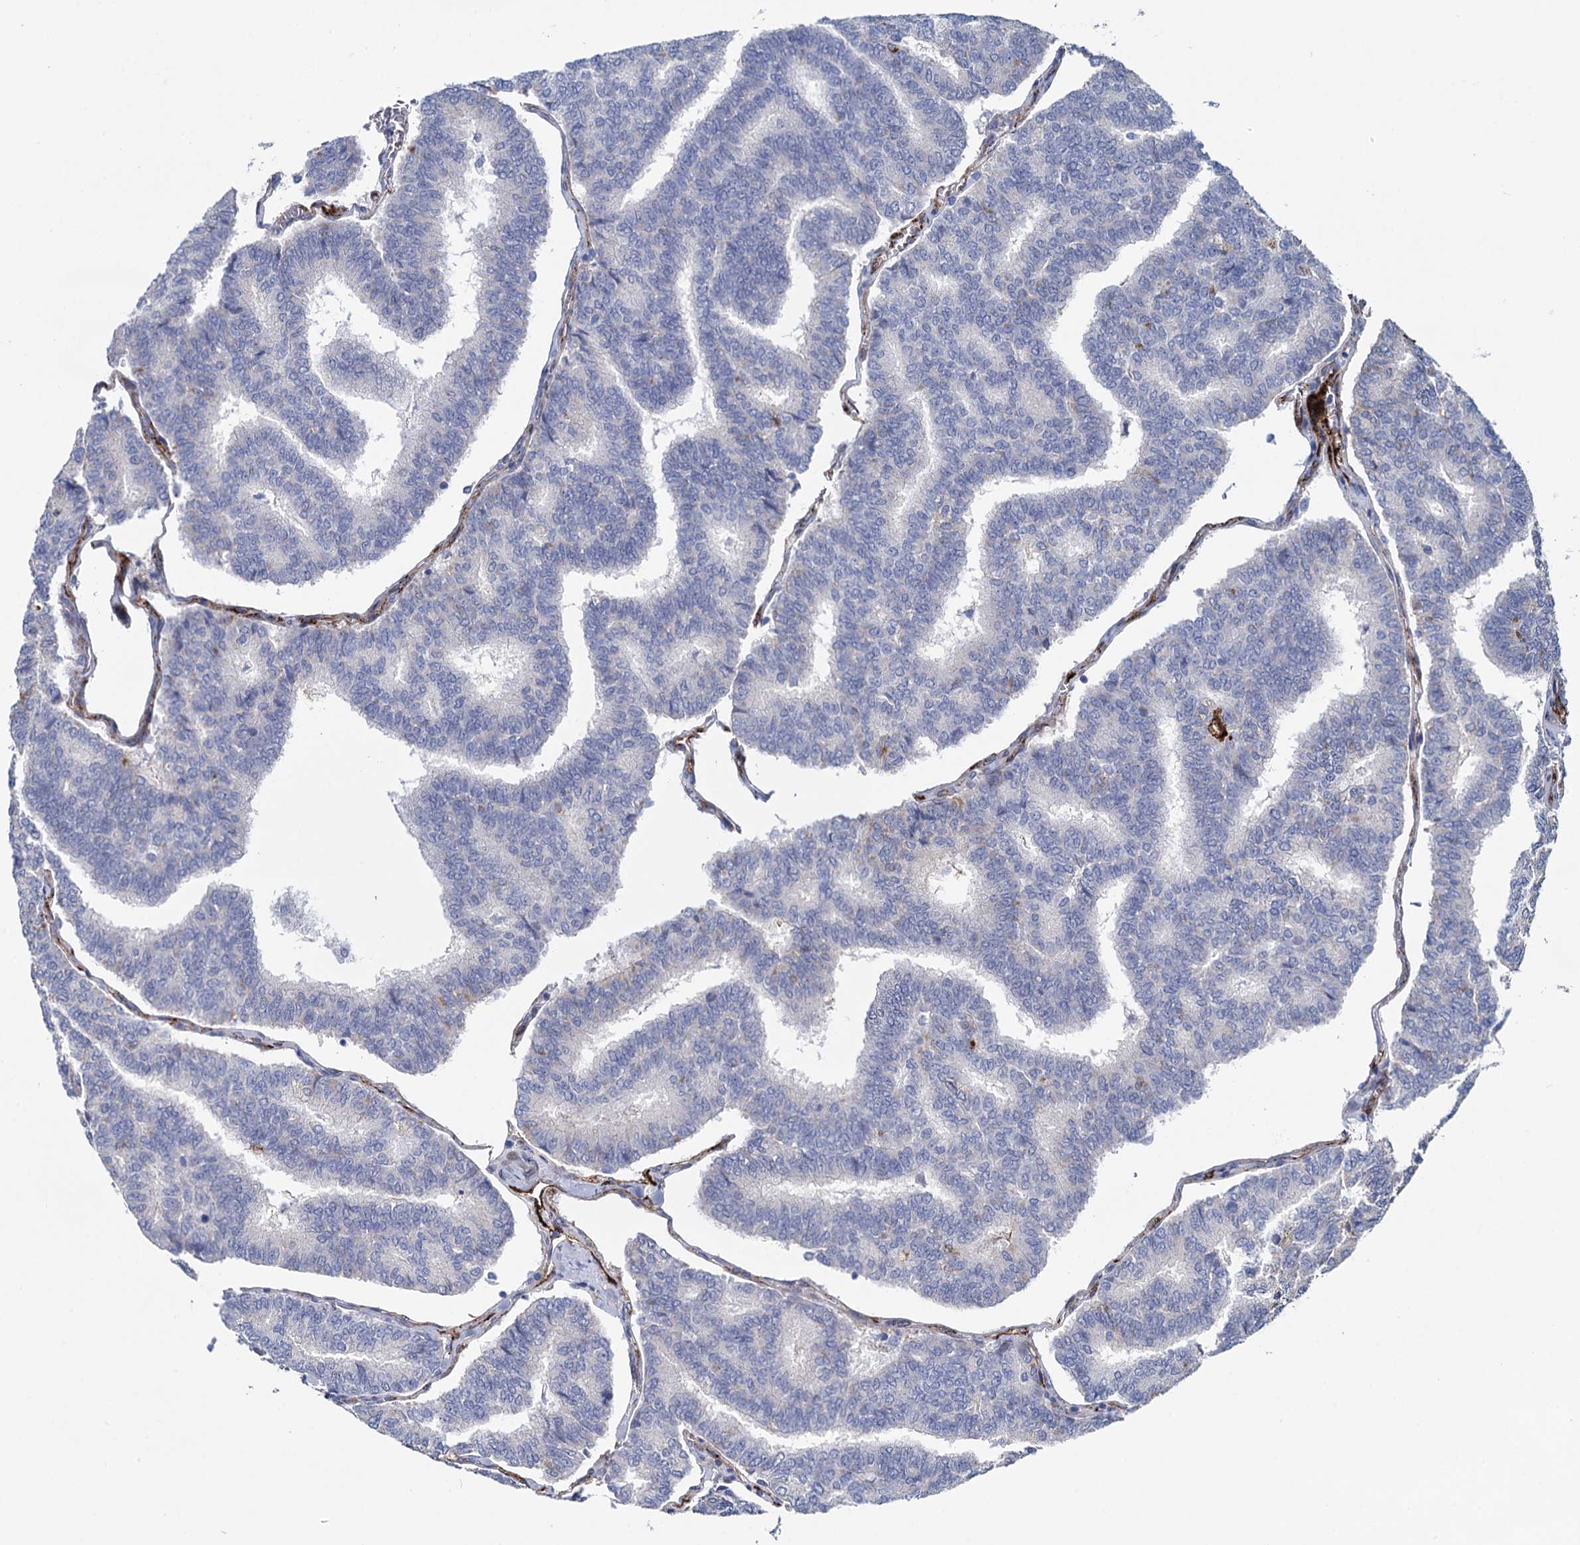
{"staining": {"intensity": "negative", "quantity": "none", "location": "none"}, "tissue": "thyroid cancer", "cell_type": "Tumor cells", "image_type": "cancer", "snomed": [{"axis": "morphology", "description": "Papillary adenocarcinoma, NOS"}, {"axis": "topography", "description": "Thyroid gland"}], "caption": "Protein analysis of papillary adenocarcinoma (thyroid) reveals no significant positivity in tumor cells.", "gene": "SNCG", "patient": {"sex": "female", "age": 35}}